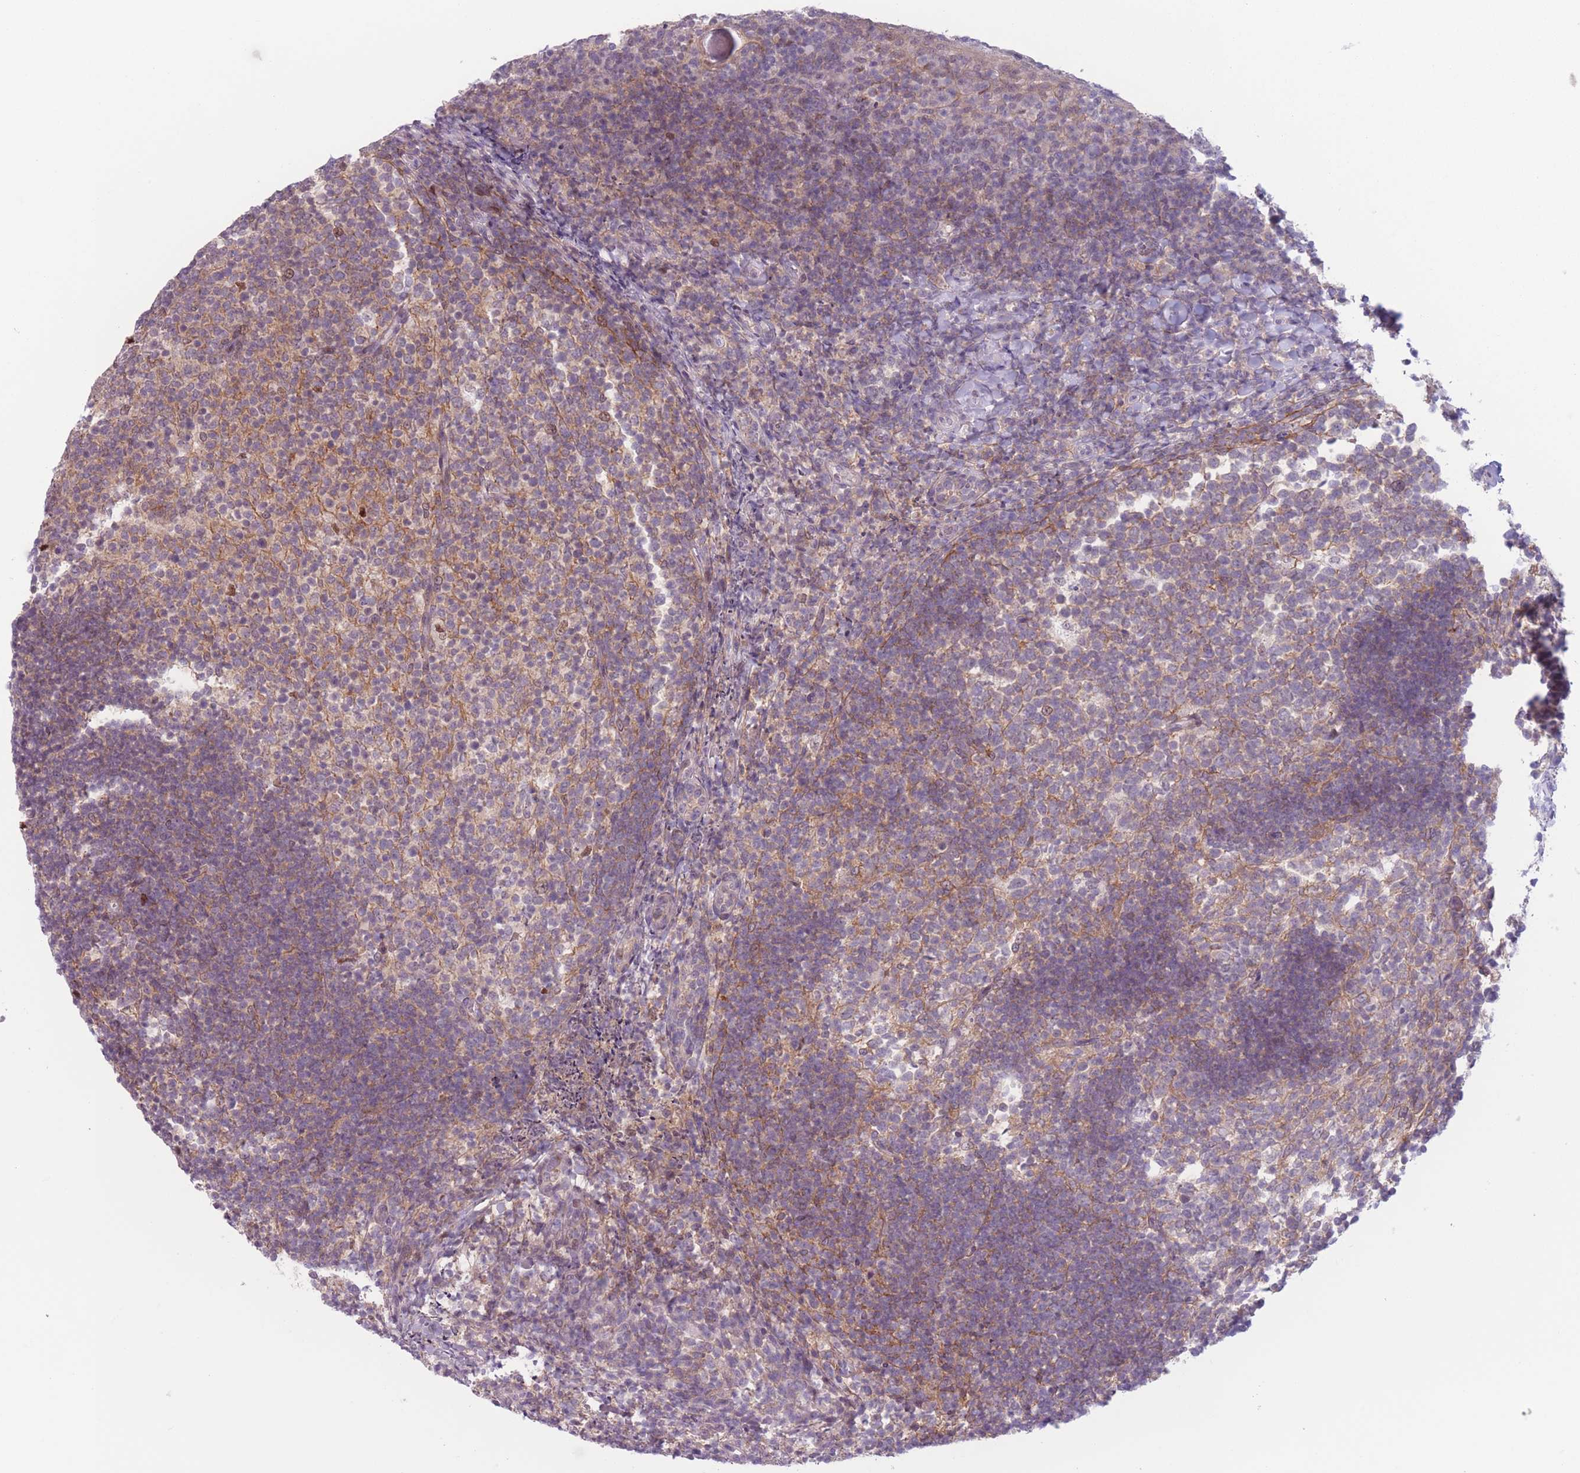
{"staining": {"intensity": "weak", "quantity": "25%-75%", "location": "cytoplasmic/membranous"}, "tissue": "tonsil", "cell_type": "Germinal center cells", "image_type": "normal", "snomed": [{"axis": "morphology", "description": "Normal tissue, NOS"}, {"axis": "topography", "description": "Tonsil"}], "caption": "Protein expression analysis of normal tonsil reveals weak cytoplasmic/membranous positivity in about 25%-75% of germinal center cells. (DAB IHC, brown staining for protein, blue staining for nuclei).", "gene": "ENSG00000267179", "patient": {"sex": "female", "age": 10}}